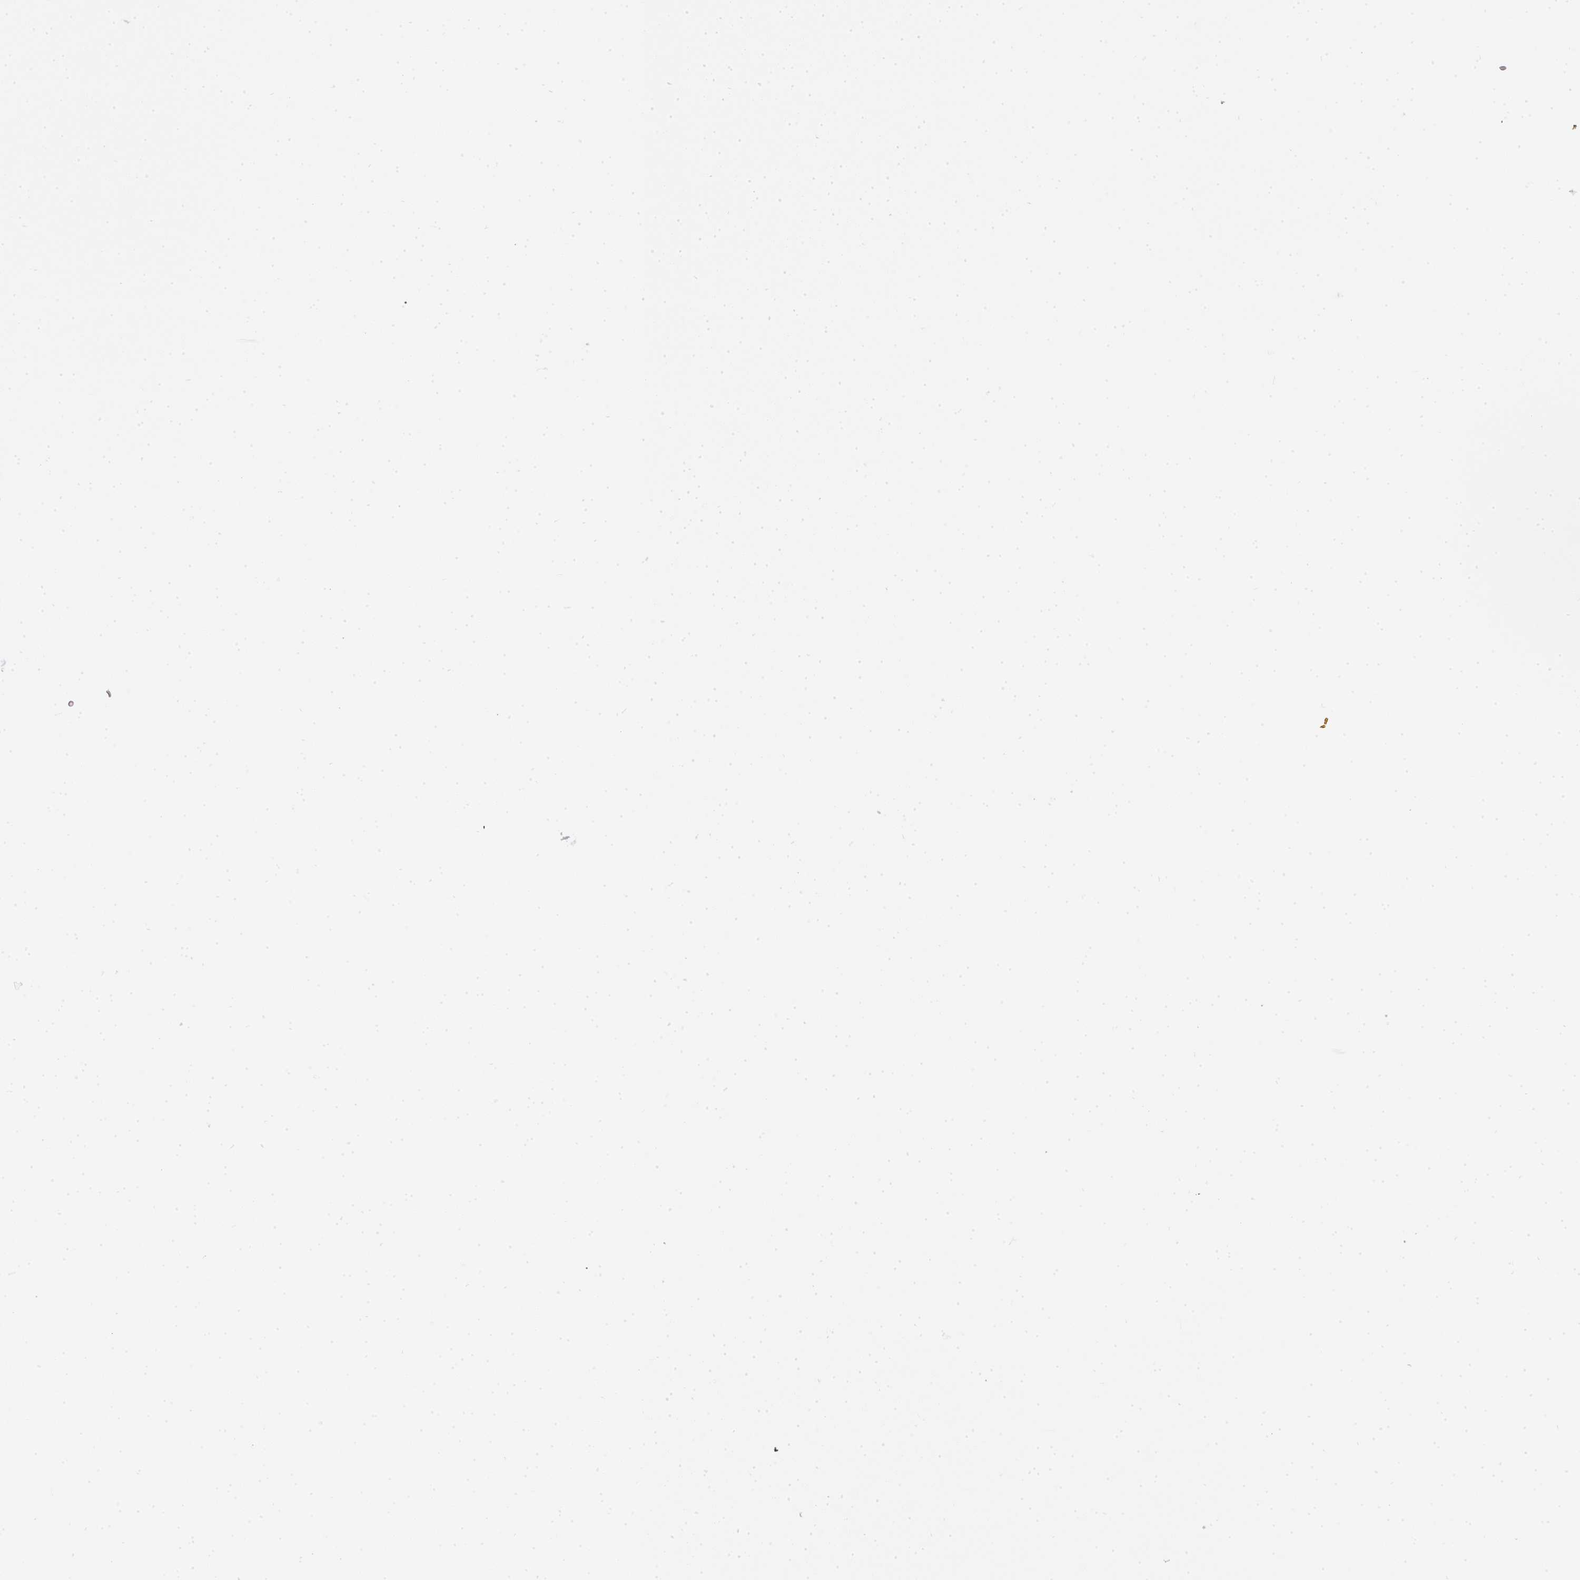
{"staining": {"intensity": "negative", "quantity": "none", "location": "none"}, "tissue": "glioma", "cell_type": "Tumor cells", "image_type": "cancer", "snomed": [{"axis": "morphology", "description": "Glioma, malignant, High grade"}, {"axis": "topography", "description": "Brain"}], "caption": "Image shows no significant protein expression in tumor cells of malignant high-grade glioma. (DAB IHC with hematoxylin counter stain).", "gene": "ZDHHC1", "patient": {"sex": "male", "age": 77}}